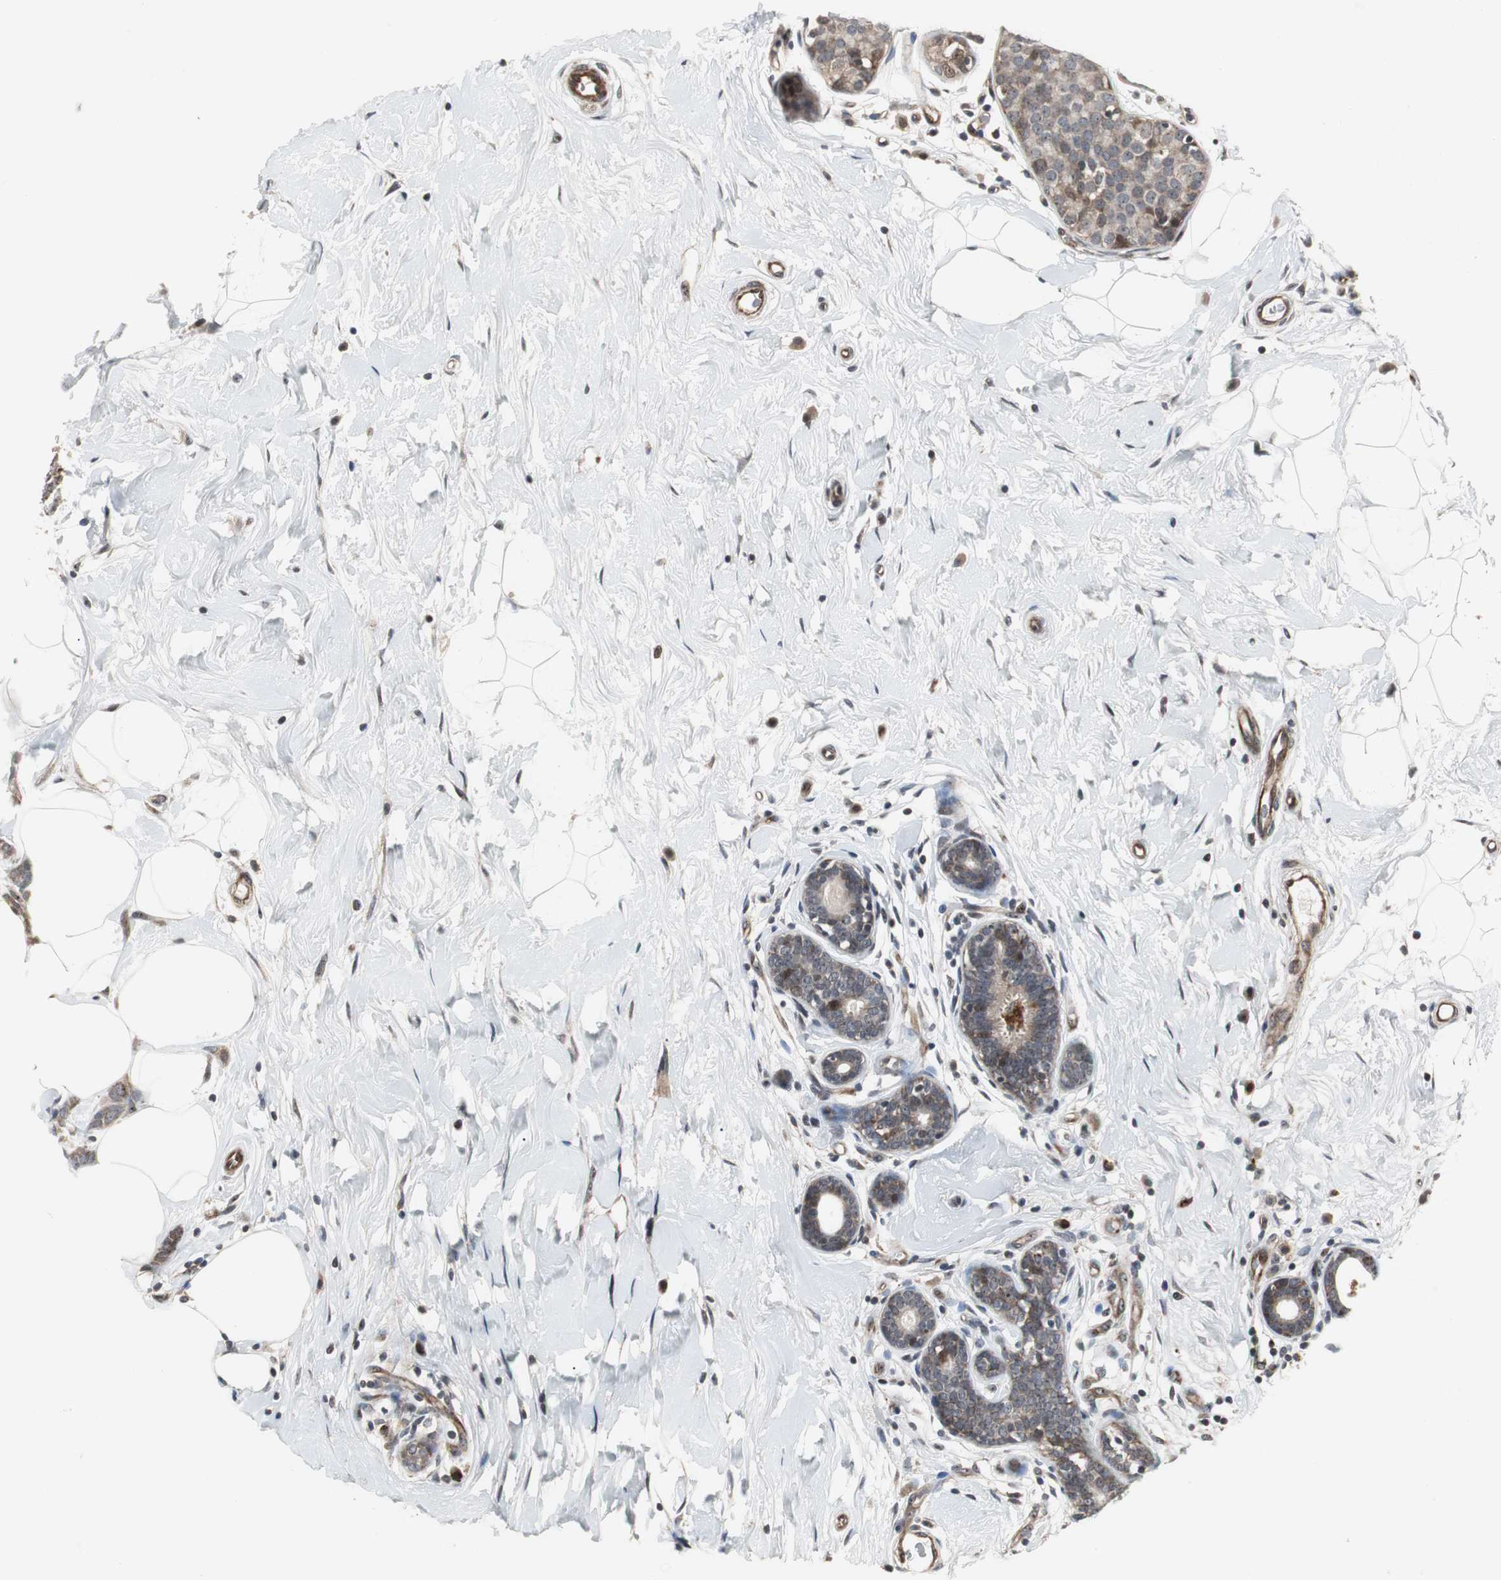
{"staining": {"intensity": "moderate", "quantity": "25%-75%", "location": "cytoplasmic/membranous,nuclear"}, "tissue": "breast cancer", "cell_type": "Tumor cells", "image_type": "cancer", "snomed": [{"axis": "morphology", "description": "Duct carcinoma"}, {"axis": "topography", "description": "Breast"}], "caption": "Protein staining displays moderate cytoplasmic/membranous and nuclear staining in approximately 25%-75% of tumor cells in breast intraductal carcinoma.", "gene": "MRPL40", "patient": {"sex": "female", "age": 24}}